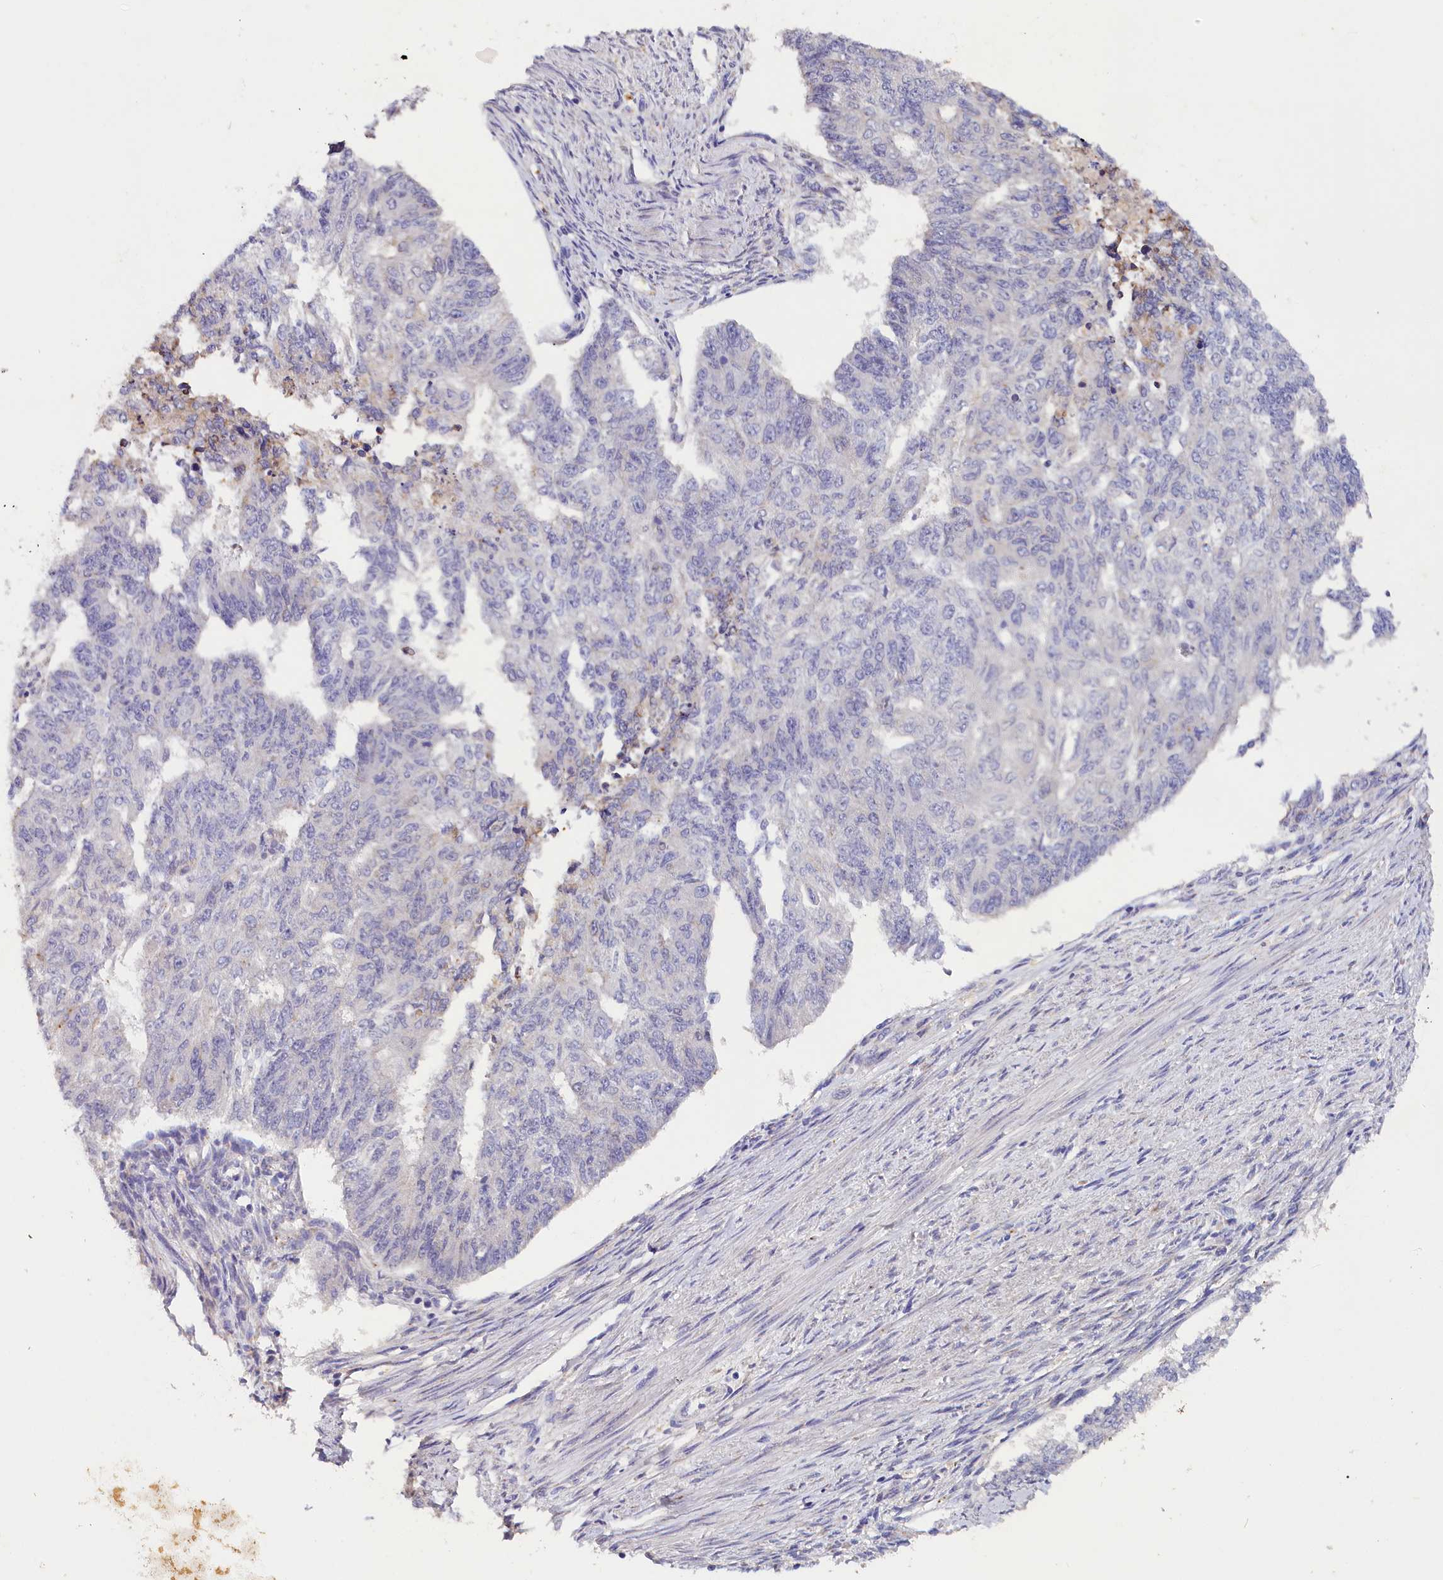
{"staining": {"intensity": "negative", "quantity": "none", "location": "none"}, "tissue": "endometrial cancer", "cell_type": "Tumor cells", "image_type": "cancer", "snomed": [{"axis": "morphology", "description": "Adenocarcinoma, NOS"}, {"axis": "topography", "description": "Endometrium"}], "caption": "High power microscopy histopathology image of an immunohistochemistry (IHC) photomicrograph of endometrial adenocarcinoma, revealing no significant expression in tumor cells.", "gene": "ST7L", "patient": {"sex": "female", "age": 32}}